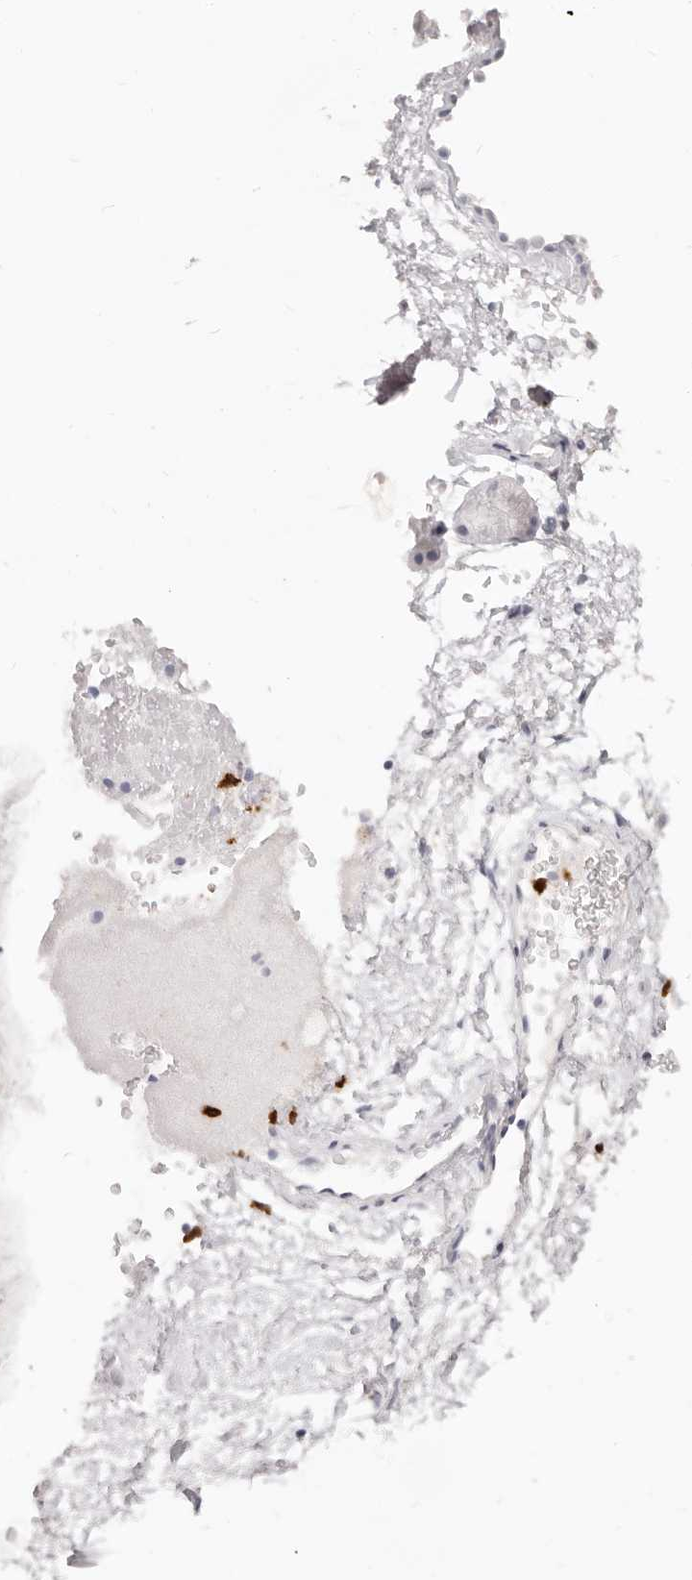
{"staining": {"intensity": "negative", "quantity": "none", "location": "none"}, "tissue": "adipose tissue", "cell_type": "Adipocytes", "image_type": "normal", "snomed": [{"axis": "morphology", "description": "Normal tissue, NOS"}, {"axis": "topography", "description": "Cartilage tissue"}, {"axis": "topography", "description": "Bronchus"}], "caption": "DAB (3,3'-diaminobenzidine) immunohistochemical staining of benign human adipose tissue displays no significant positivity in adipocytes. (DAB (3,3'-diaminobenzidine) immunohistochemistry, high magnification).", "gene": "CAMP", "patient": {"sex": "female", "age": 73}}